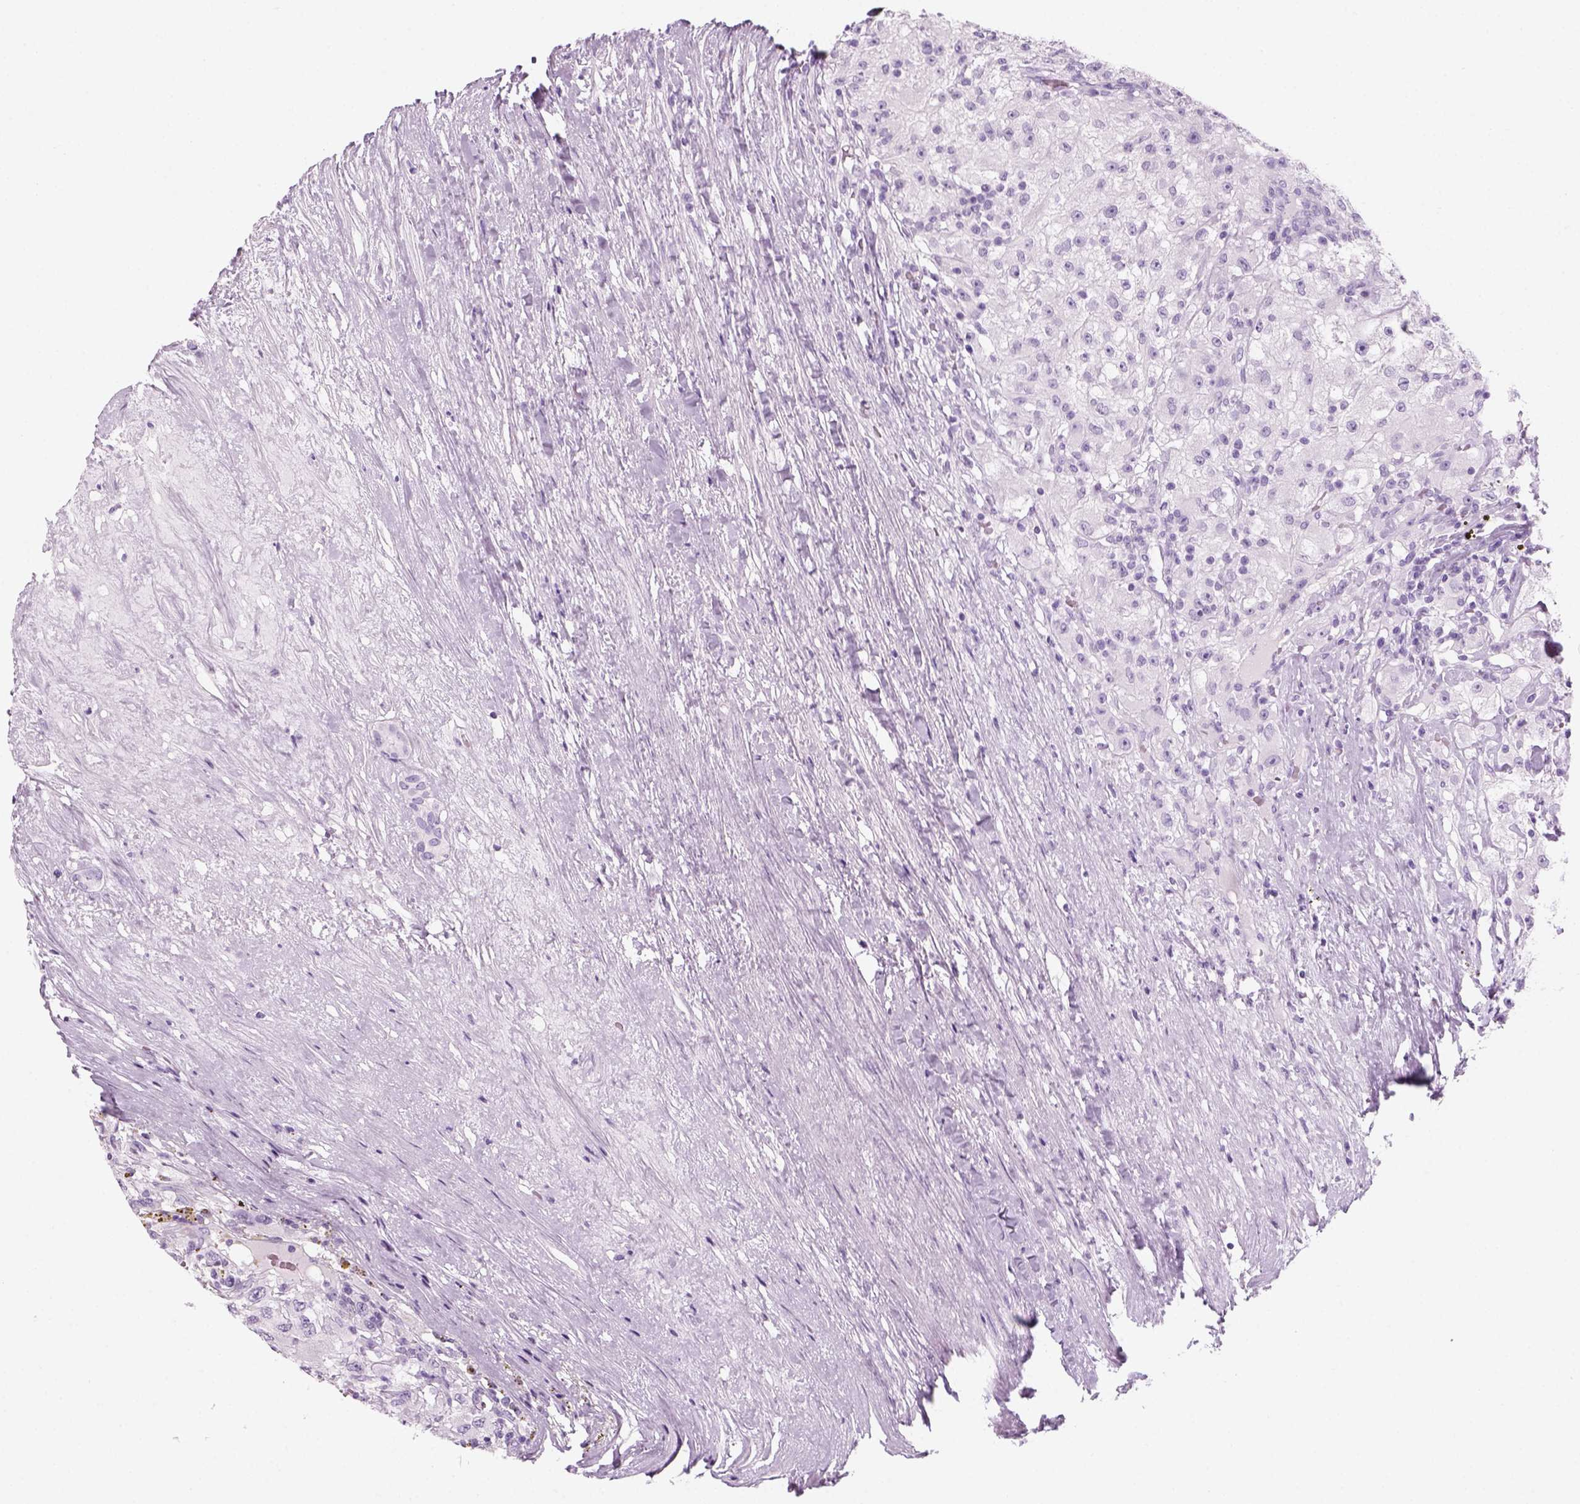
{"staining": {"intensity": "negative", "quantity": "none", "location": "none"}, "tissue": "renal cancer", "cell_type": "Tumor cells", "image_type": "cancer", "snomed": [{"axis": "morphology", "description": "Adenocarcinoma, NOS"}, {"axis": "topography", "description": "Kidney"}], "caption": "Tumor cells are negative for brown protein staining in renal cancer (adenocarcinoma). (DAB IHC with hematoxylin counter stain).", "gene": "KRTAP11-1", "patient": {"sex": "female", "age": 67}}